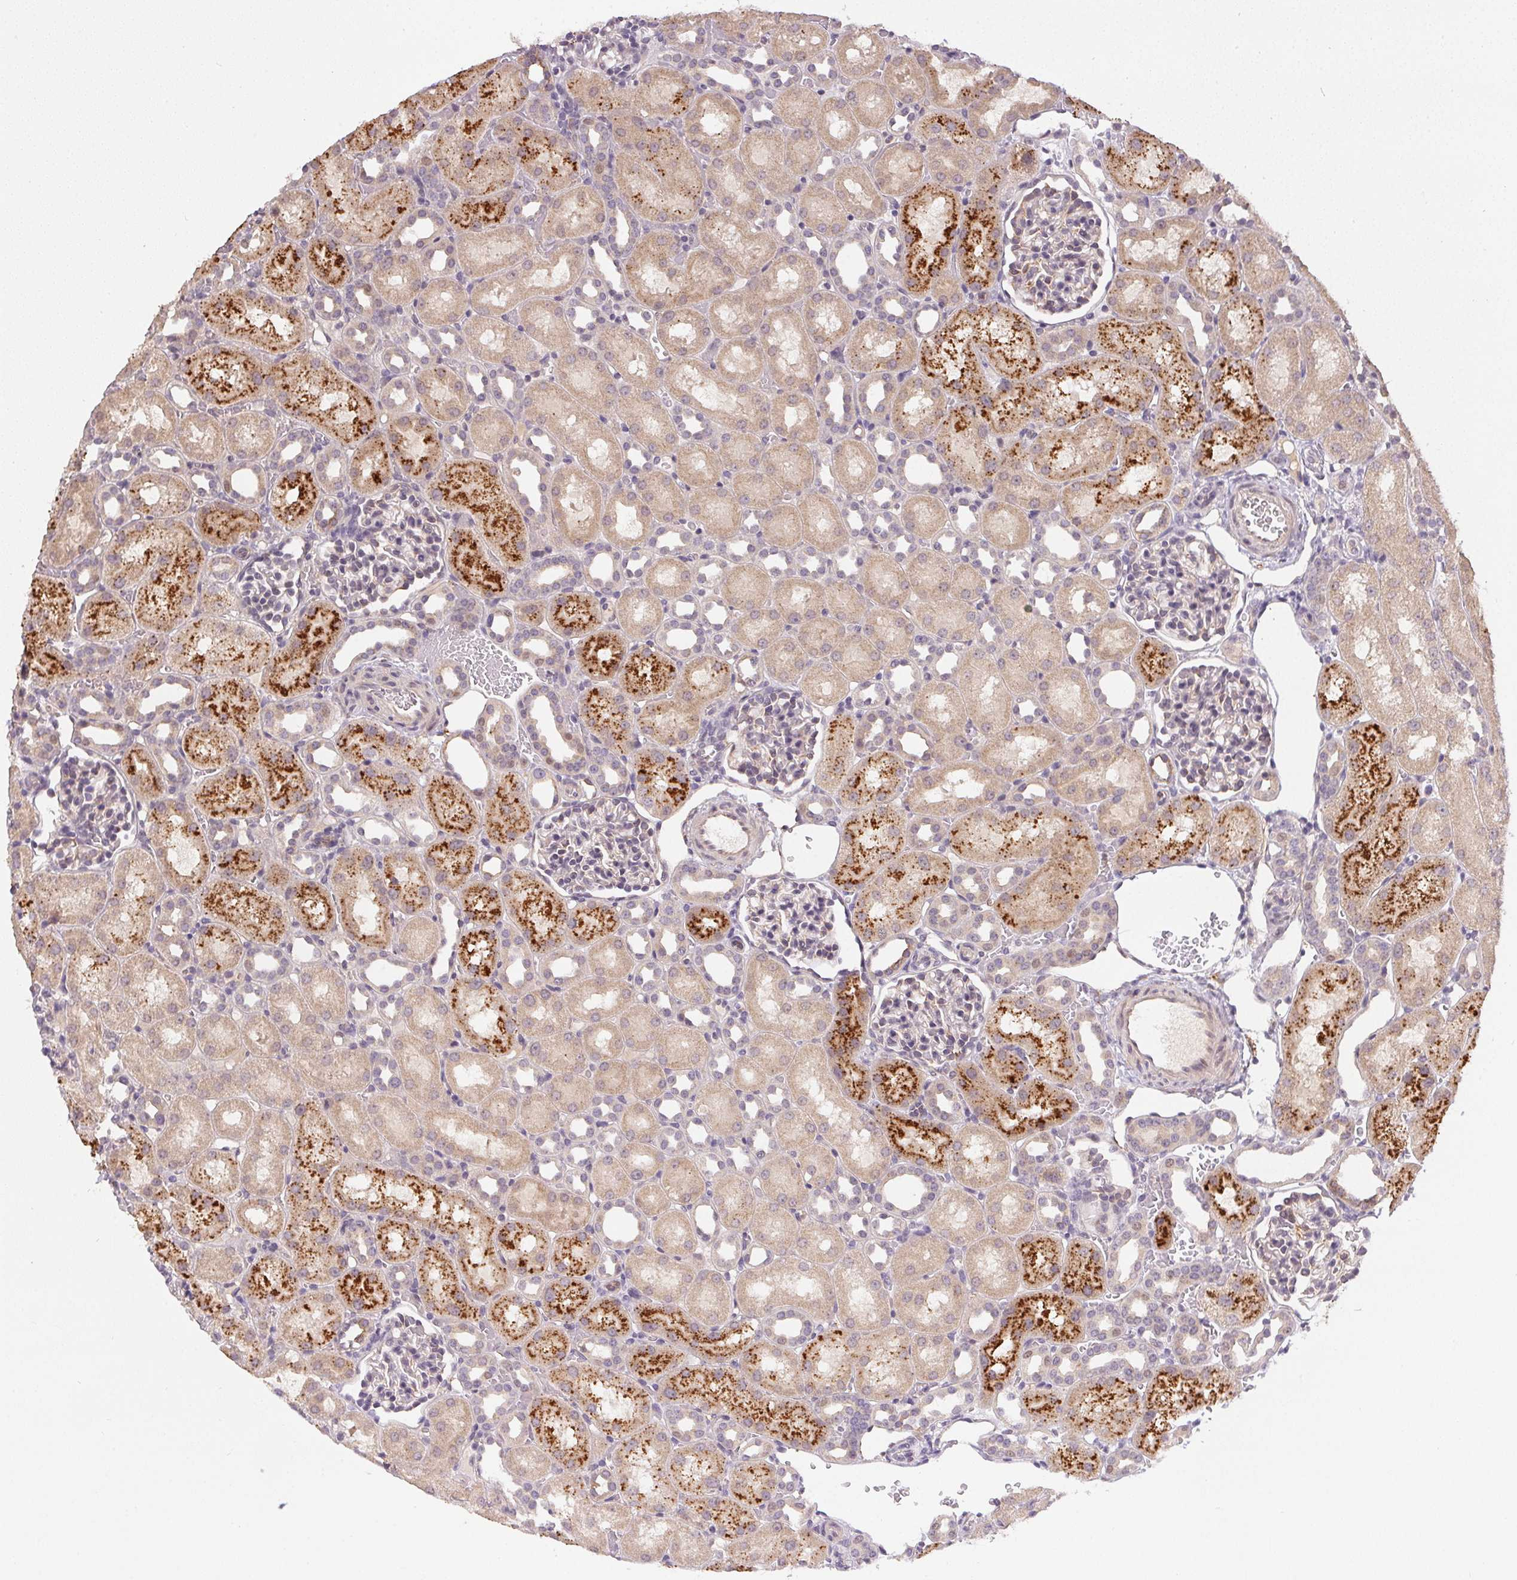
{"staining": {"intensity": "weak", "quantity": "25%-75%", "location": "cytoplasmic/membranous"}, "tissue": "kidney", "cell_type": "Cells in glomeruli", "image_type": "normal", "snomed": [{"axis": "morphology", "description": "Normal tissue, NOS"}, {"axis": "topography", "description": "Kidney"}], "caption": "IHC of benign kidney demonstrates low levels of weak cytoplasmic/membranous expression in approximately 25%-75% of cells in glomeruli. (Stains: DAB in brown, nuclei in blue, Microscopy: brightfield microscopy at high magnification).", "gene": "CFAP92", "patient": {"sex": "male", "age": 1}}